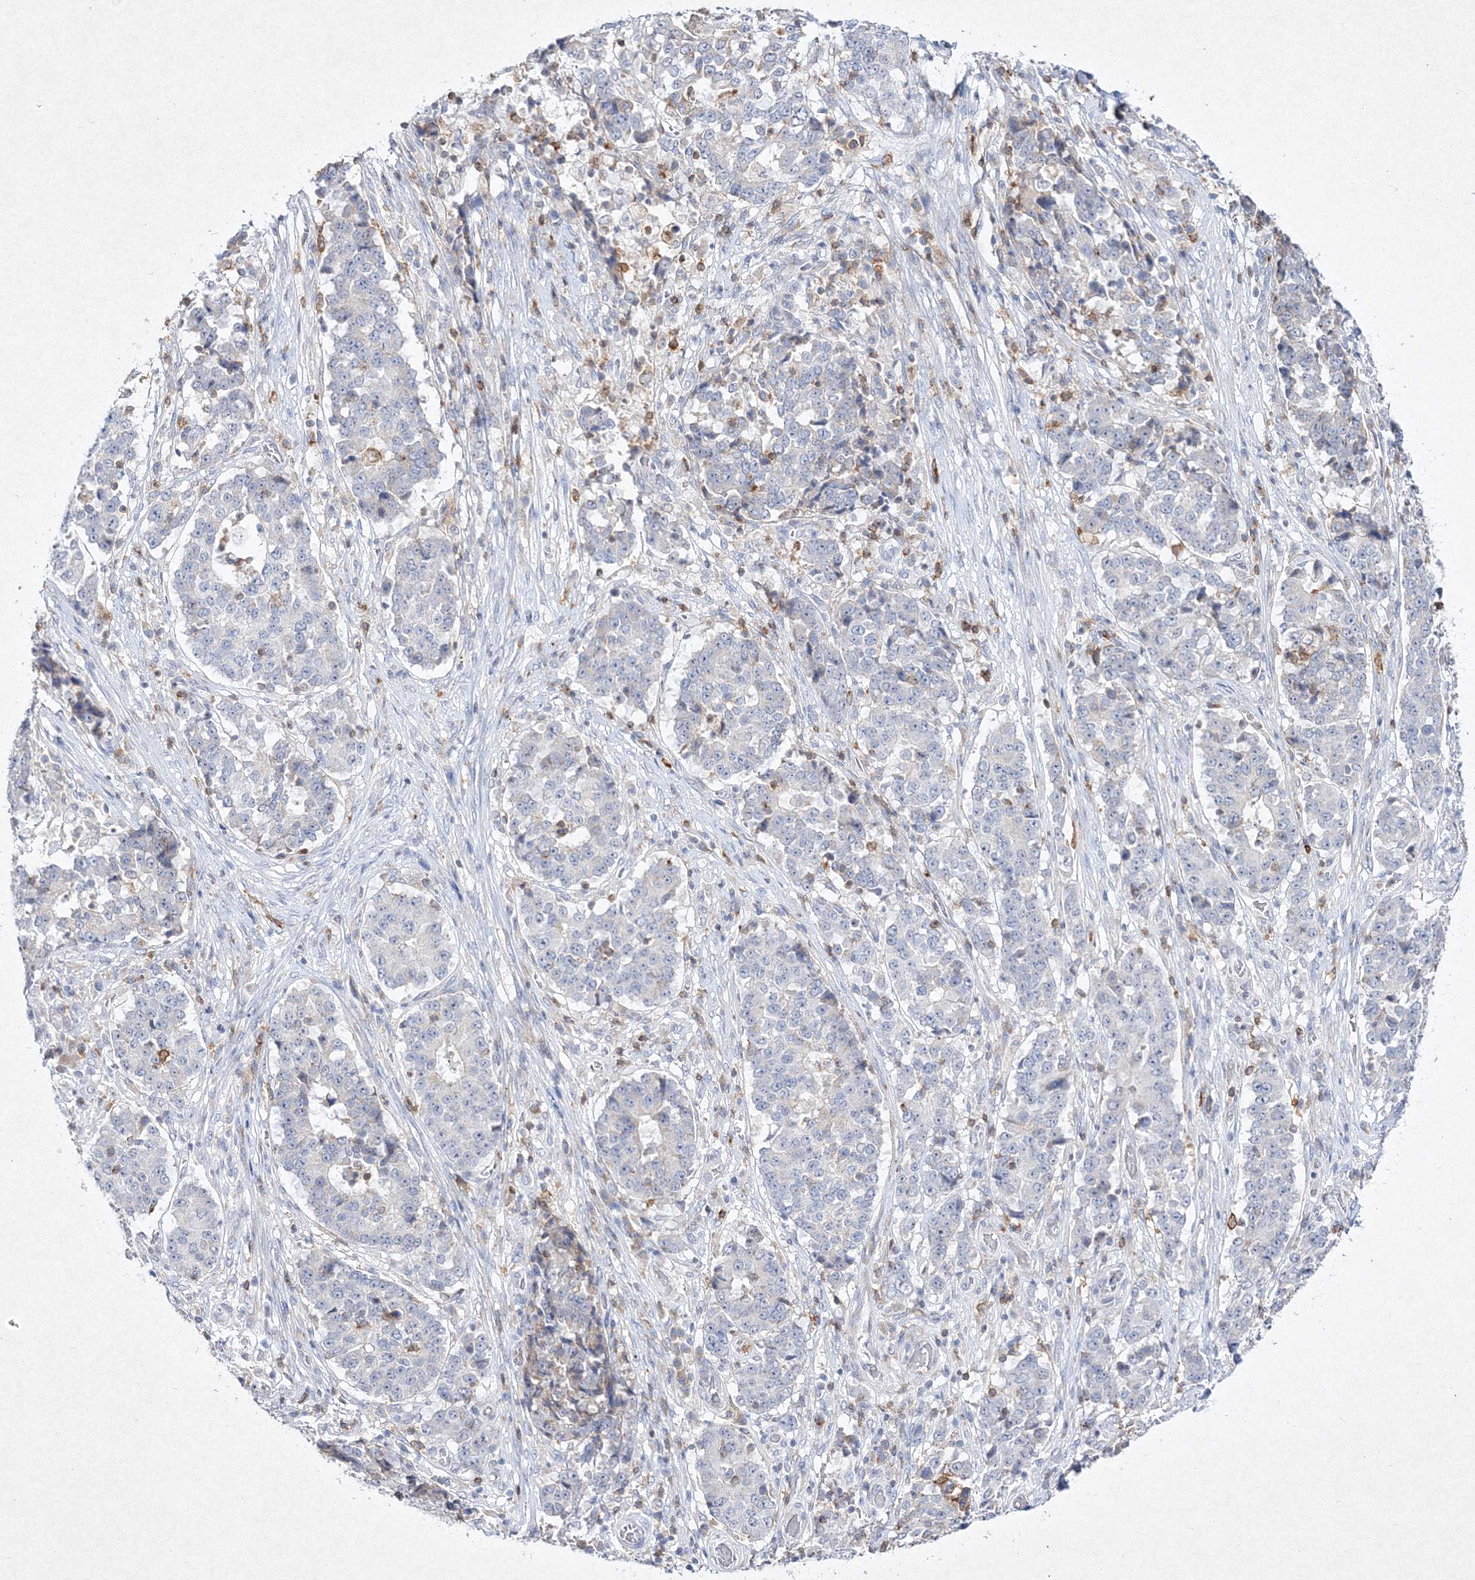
{"staining": {"intensity": "negative", "quantity": "none", "location": "none"}, "tissue": "stomach cancer", "cell_type": "Tumor cells", "image_type": "cancer", "snomed": [{"axis": "morphology", "description": "Adenocarcinoma, NOS"}, {"axis": "topography", "description": "Stomach"}], "caption": "Immunohistochemistry (IHC) of stomach cancer displays no staining in tumor cells.", "gene": "HCST", "patient": {"sex": "male", "age": 59}}